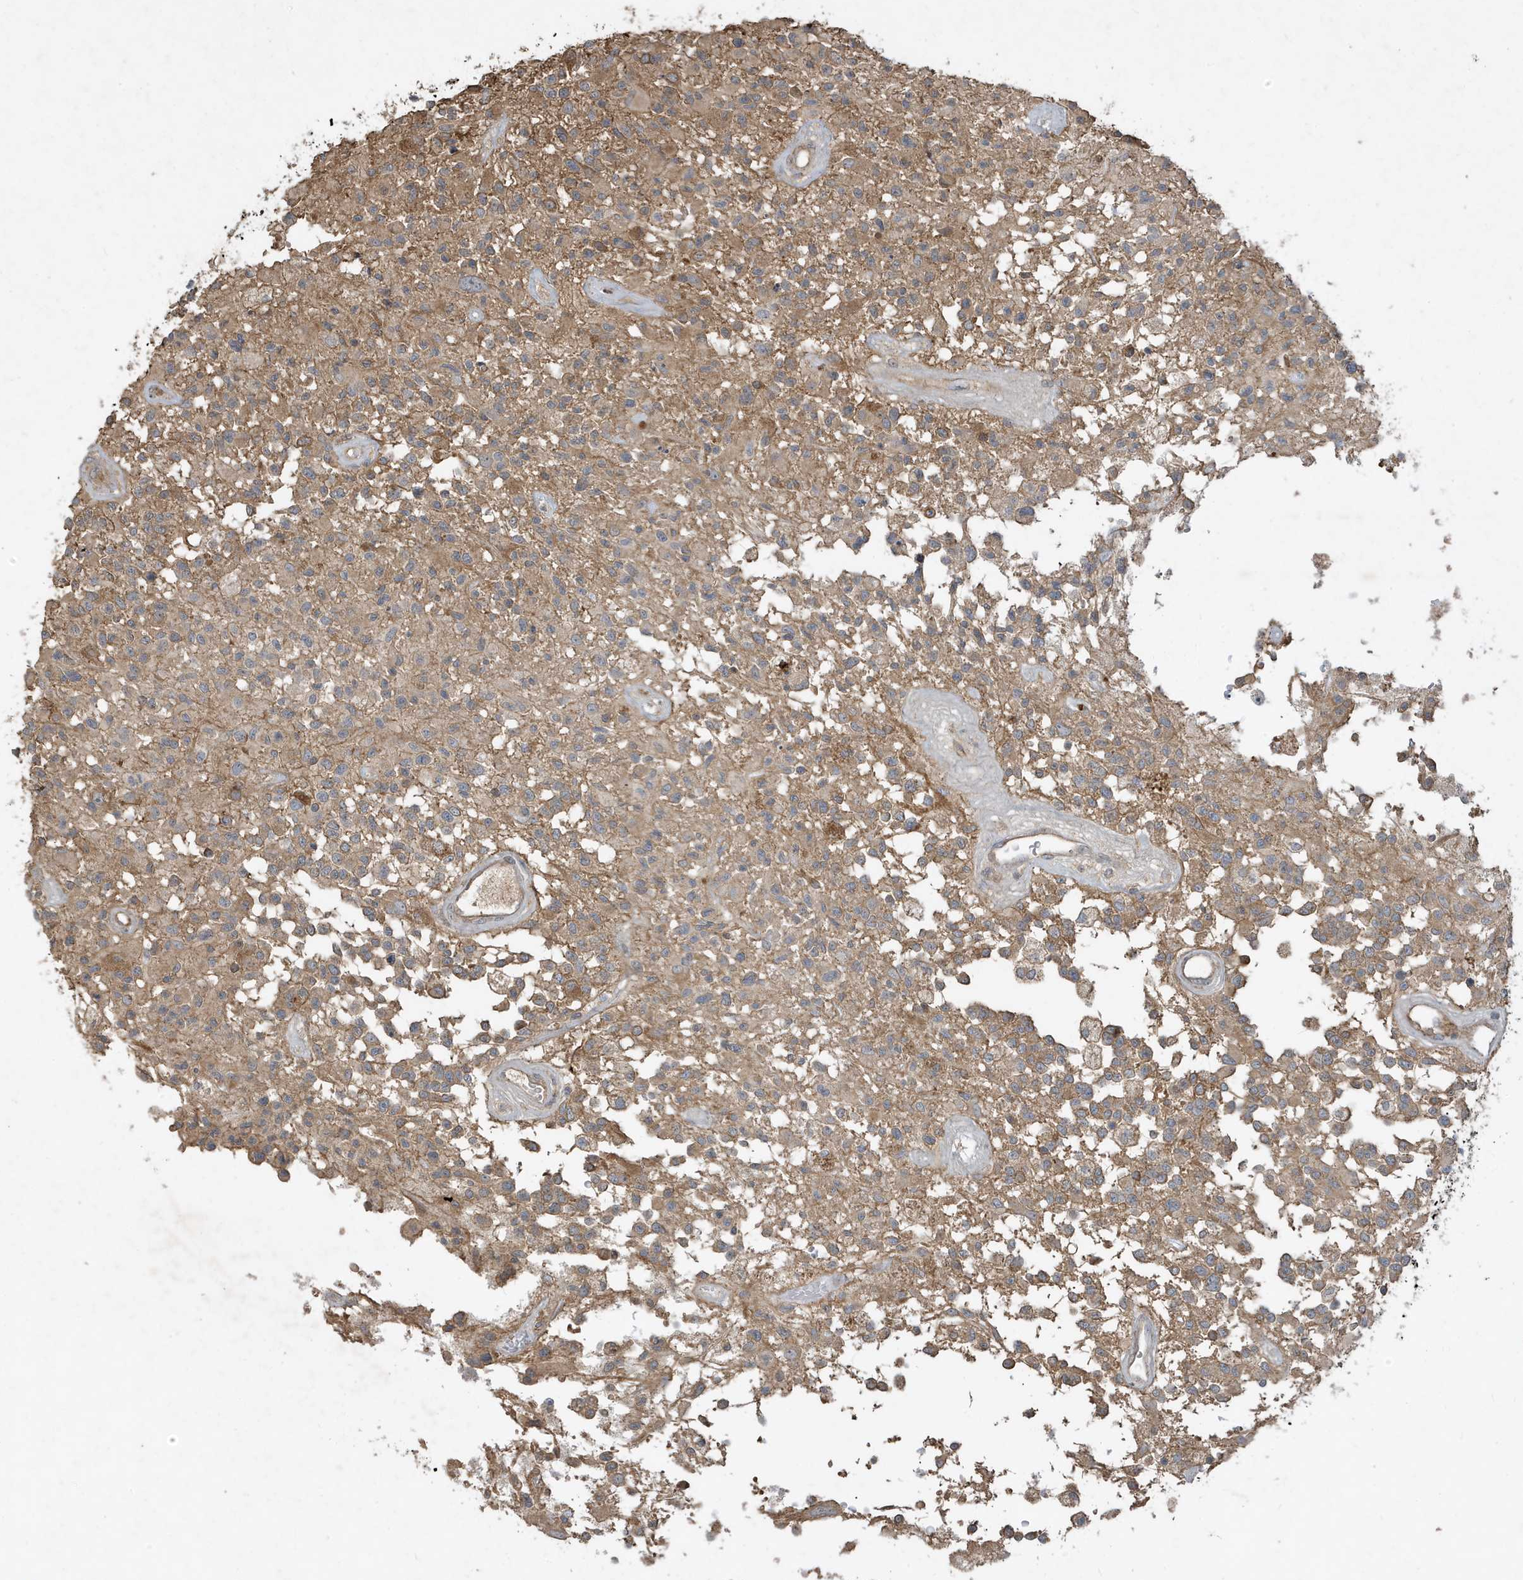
{"staining": {"intensity": "weak", "quantity": ">75%", "location": "cytoplasmic/membranous"}, "tissue": "glioma", "cell_type": "Tumor cells", "image_type": "cancer", "snomed": [{"axis": "morphology", "description": "Glioma, malignant, High grade"}, {"axis": "morphology", "description": "Glioblastoma, NOS"}, {"axis": "topography", "description": "Brain"}], "caption": "There is low levels of weak cytoplasmic/membranous positivity in tumor cells of glioblastoma, as demonstrated by immunohistochemical staining (brown color).", "gene": "PRRT3", "patient": {"sex": "male", "age": 60}}